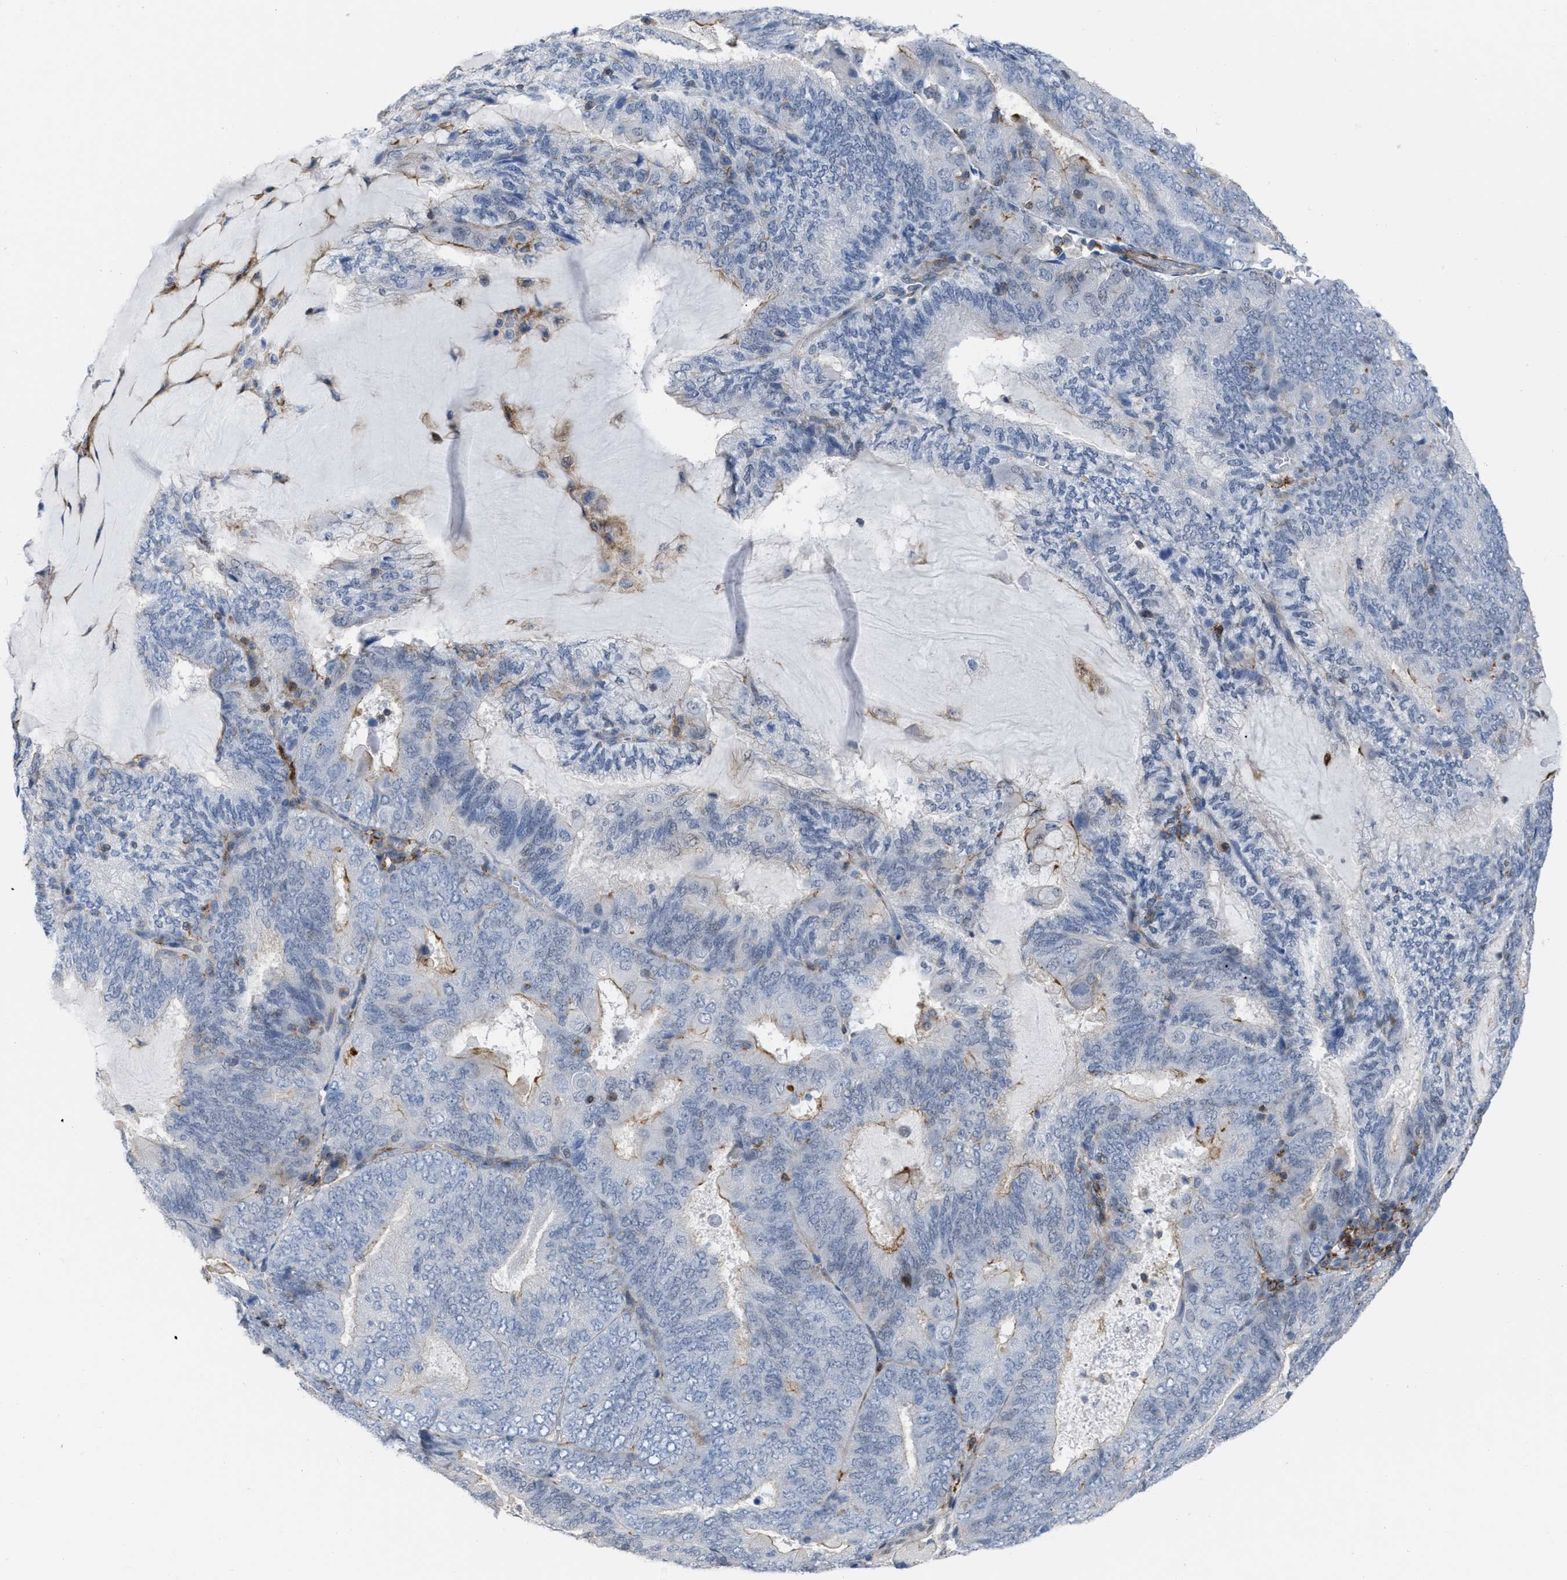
{"staining": {"intensity": "moderate", "quantity": "<25%", "location": "cytoplasmic/membranous"}, "tissue": "endometrial cancer", "cell_type": "Tumor cells", "image_type": "cancer", "snomed": [{"axis": "morphology", "description": "Adenocarcinoma, NOS"}, {"axis": "topography", "description": "Endometrium"}], "caption": "There is low levels of moderate cytoplasmic/membranous expression in tumor cells of endometrial adenocarcinoma, as demonstrated by immunohistochemical staining (brown color).", "gene": "PRMT2", "patient": {"sex": "female", "age": 81}}